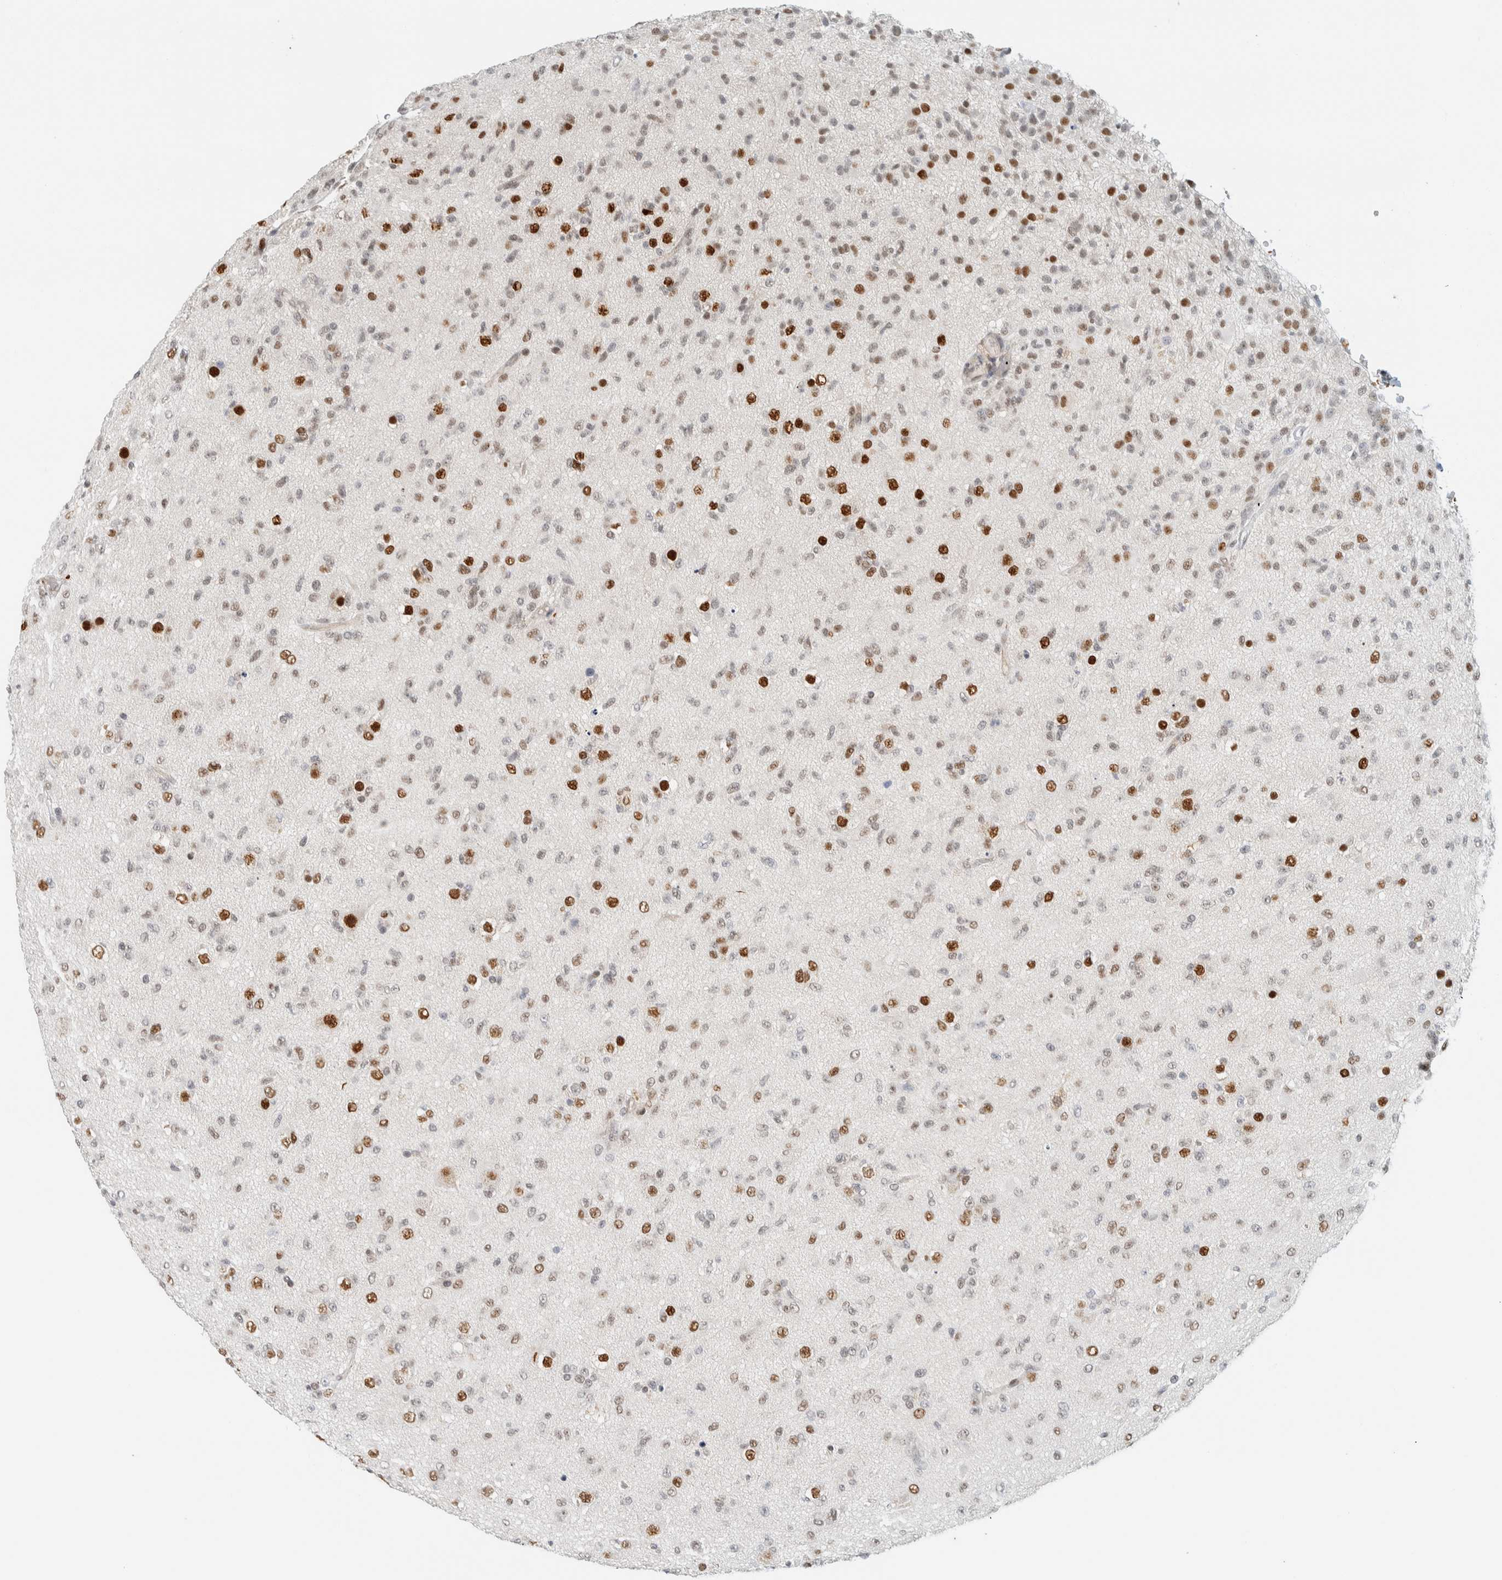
{"staining": {"intensity": "strong", "quantity": "<25%", "location": "nuclear"}, "tissue": "glioma", "cell_type": "Tumor cells", "image_type": "cancer", "snomed": [{"axis": "morphology", "description": "Glioma, malignant, Low grade"}, {"axis": "topography", "description": "Brain"}], "caption": "Strong nuclear expression is appreciated in about <25% of tumor cells in glioma.", "gene": "ZNF683", "patient": {"sex": "male", "age": 65}}